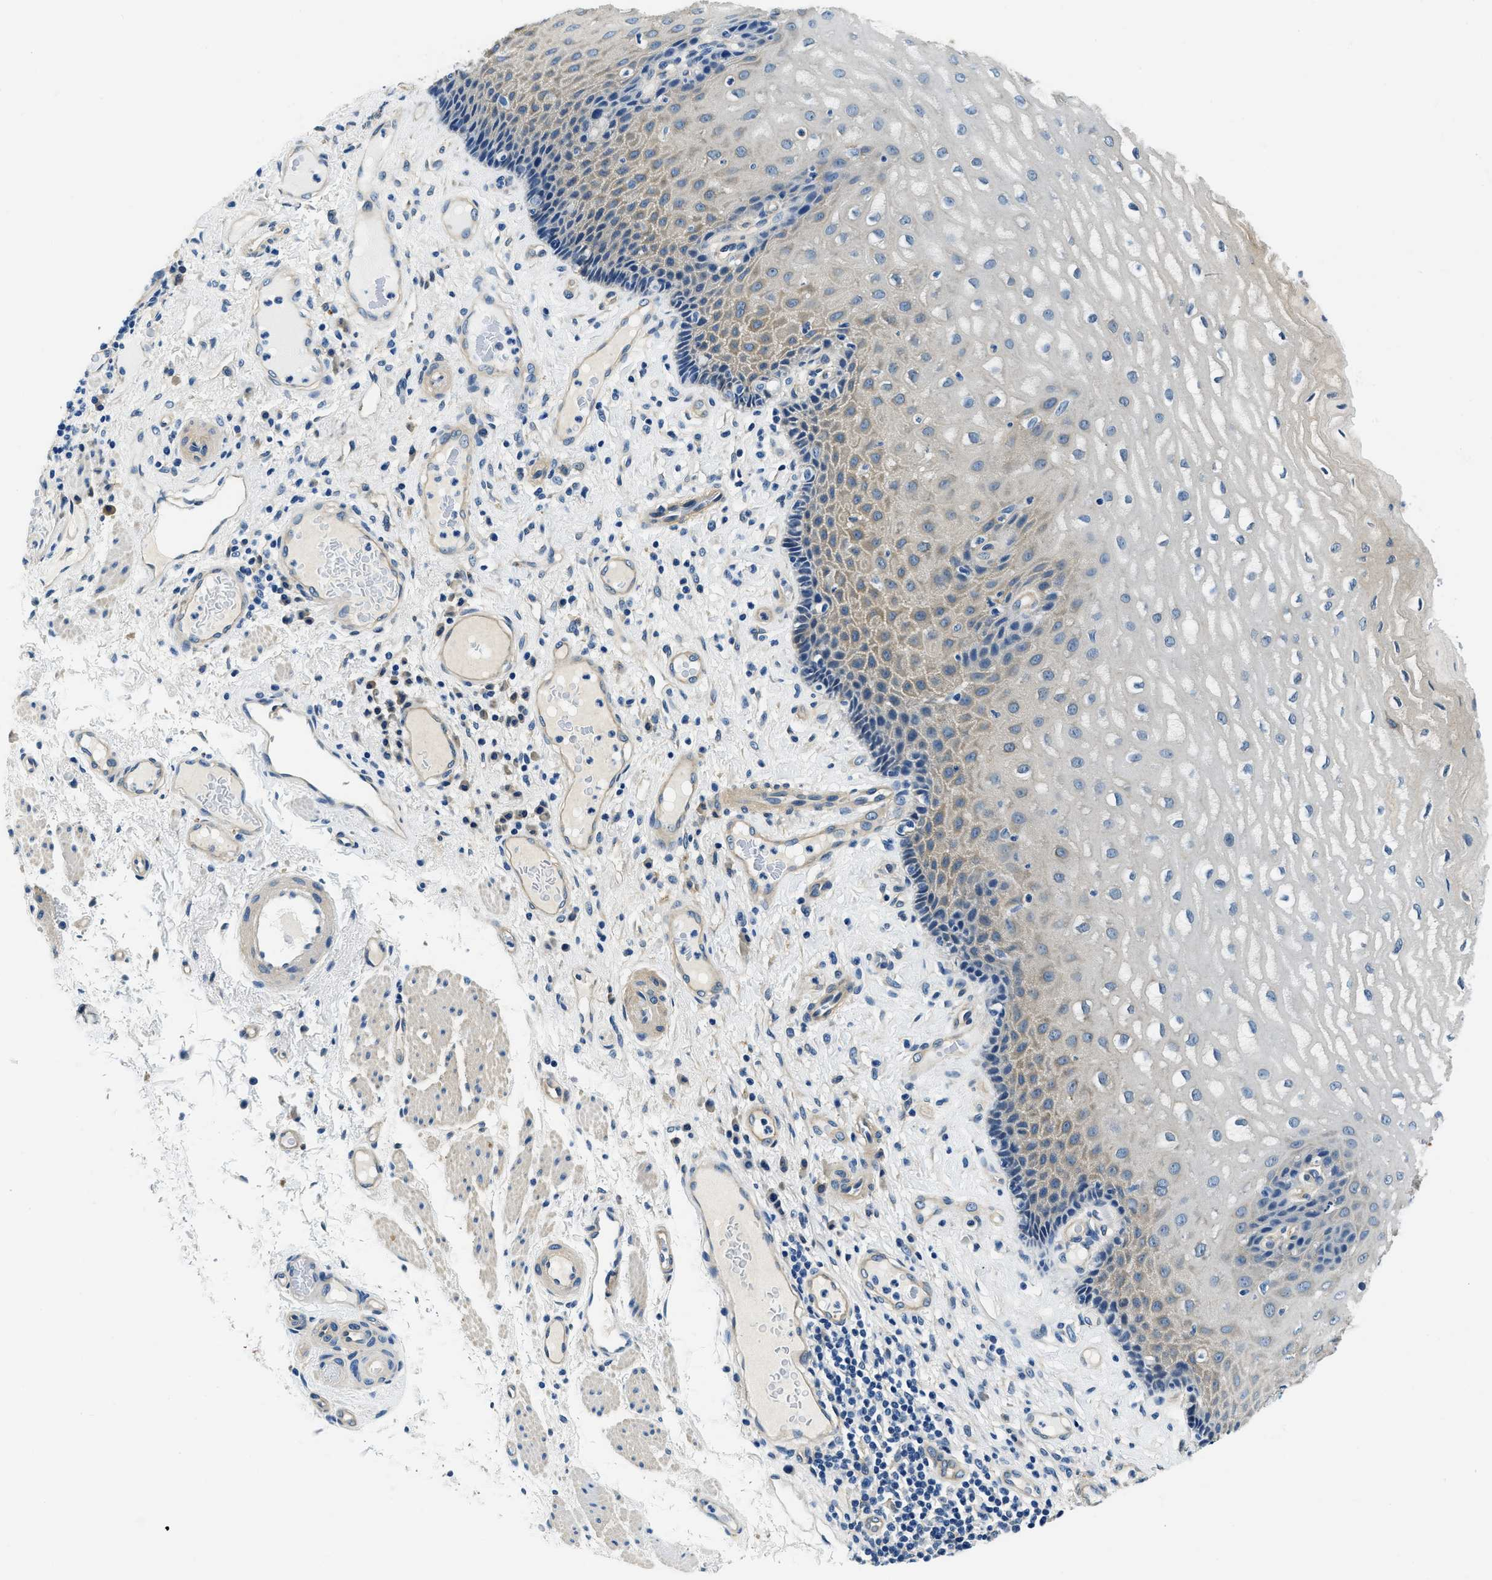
{"staining": {"intensity": "weak", "quantity": "25%-75%", "location": "cytoplasmic/membranous"}, "tissue": "esophagus", "cell_type": "Squamous epithelial cells", "image_type": "normal", "snomed": [{"axis": "morphology", "description": "Normal tissue, NOS"}, {"axis": "topography", "description": "Esophagus"}], "caption": "Esophagus was stained to show a protein in brown. There is low levels of weak cytoplasmic/membranous staining in approximately 25%-75% of squamous epithelial cells. (Stains: DAB in brown, nuclei in blue, Microscopy: brightfield microscopy at high magnification).", "gene": "TWF1", "patient": {"sex": "male", "age": 54}}